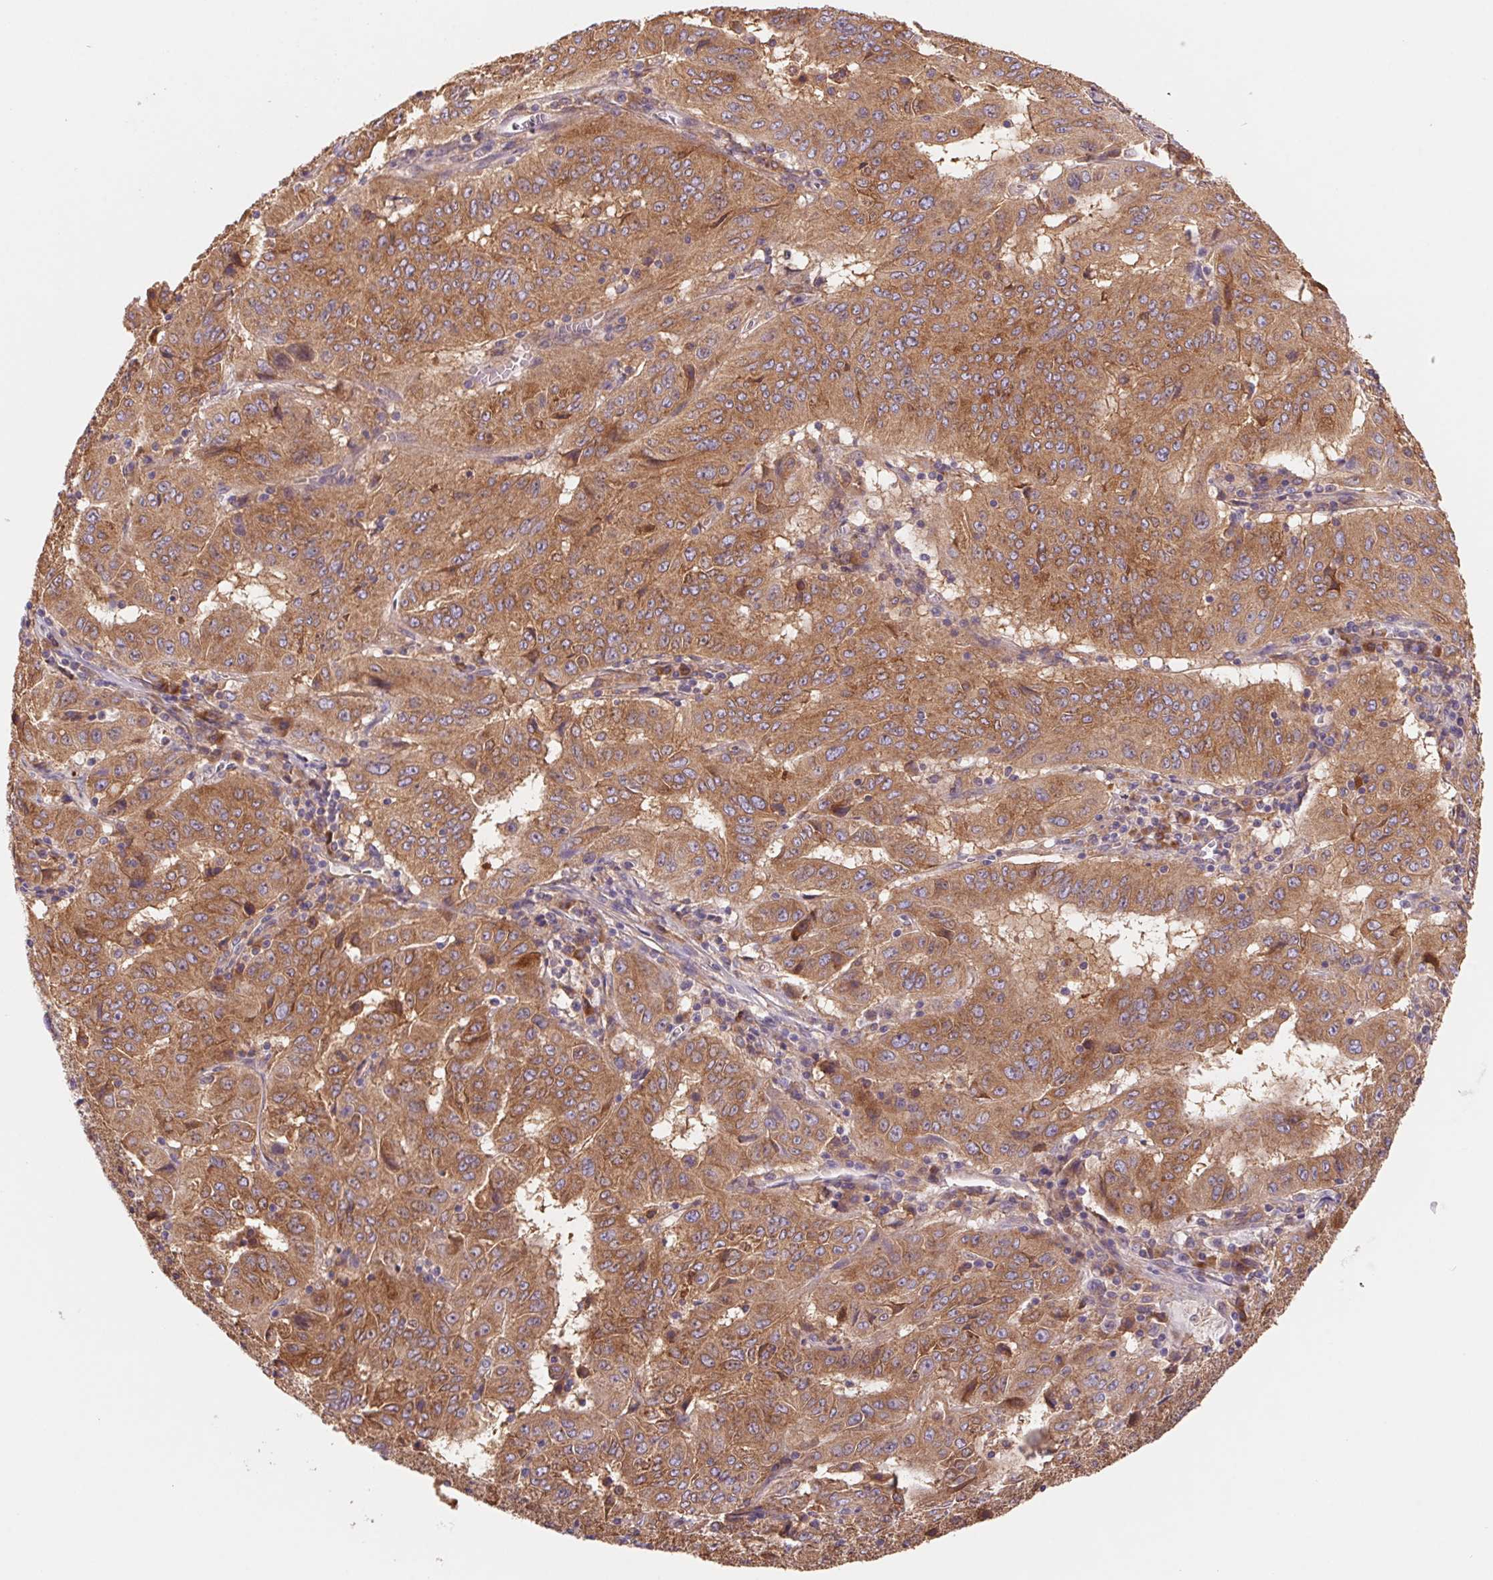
{"staining": {"intensity": "moderate", "quantity": ">75%", "location": "cytoplasmic/membranous"}, "tissue": "pancreatic cancer", "cell_type": "Tumor cells", "image_type": "cancer", "snomed": [{"axis": "morphology", "description": "Adenocarcinoma, NOS"}, {"axis": "topography", "description": "Pancreas"}], "caption": "Moderate cytoplasmic/membranous protein positivity is identified in approximately >75% of tumor cells in pancreatic cancer.", "gene": "RAB1A", "patient": {"sex": "male", "age": 63}}